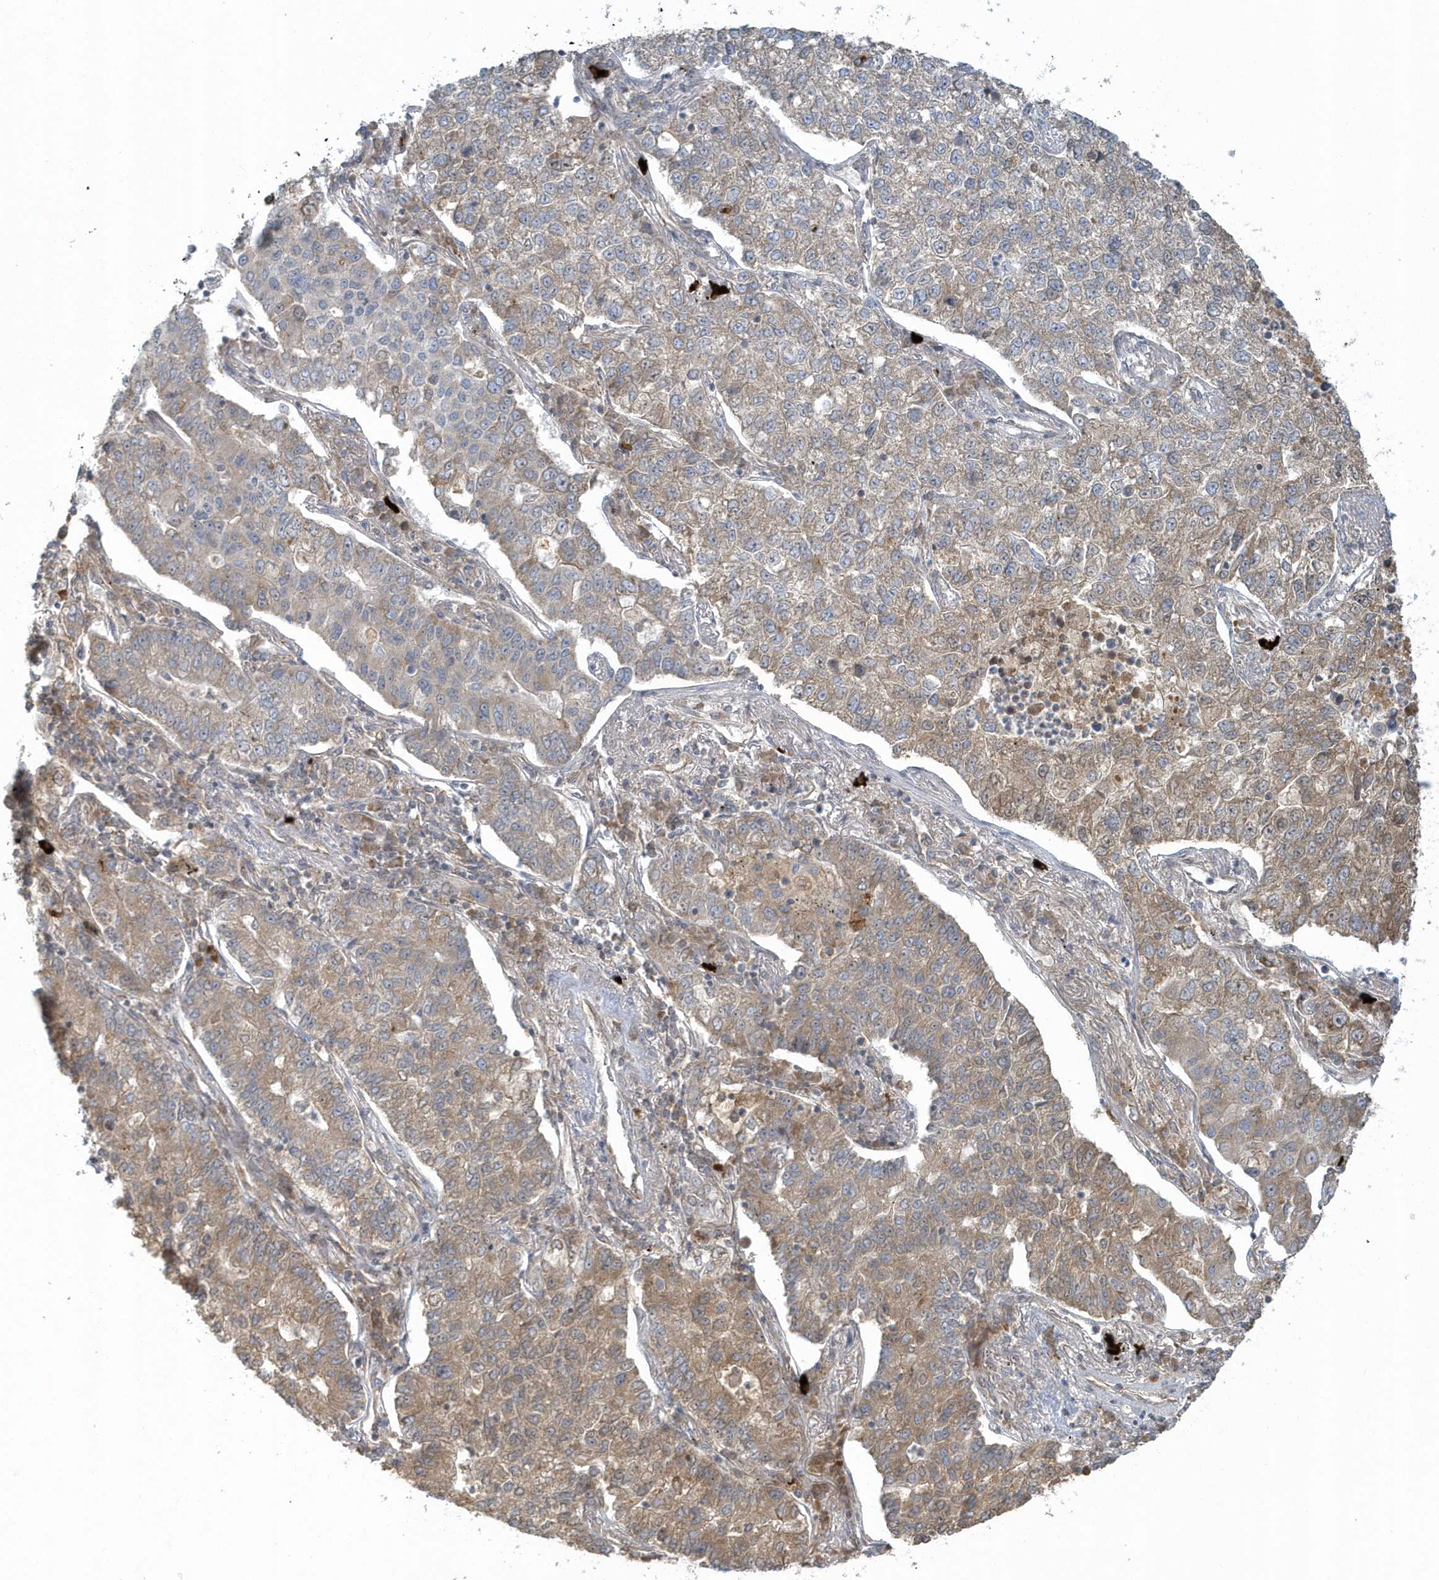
{"staining": {"intensity": "moderate", "quantity": "25%-75%", "location": "cytoplasmic/membranous"}, "tissue": "lung cancer", "cell_type": "Tumor cells", "image_type": "cancer", "snomed": [{"axis": "morphology", "description": "Adenocarcinoma, NOS"}, {"axis": "topography", "description": "Lung"}], "caption": "Adenocarcinoma (lung) tissue displays moderate cytoplasmic/membranous positivity in about 25%-75% of tumor cells, visualized by immunohistochemistry. The staining is performed using DAB brown chromogen to label protein expression. The nuclei are counter-stained blue using hematoxylin.", "gene": "STIM2", "patient": {"sex": "male", "age": 49}}